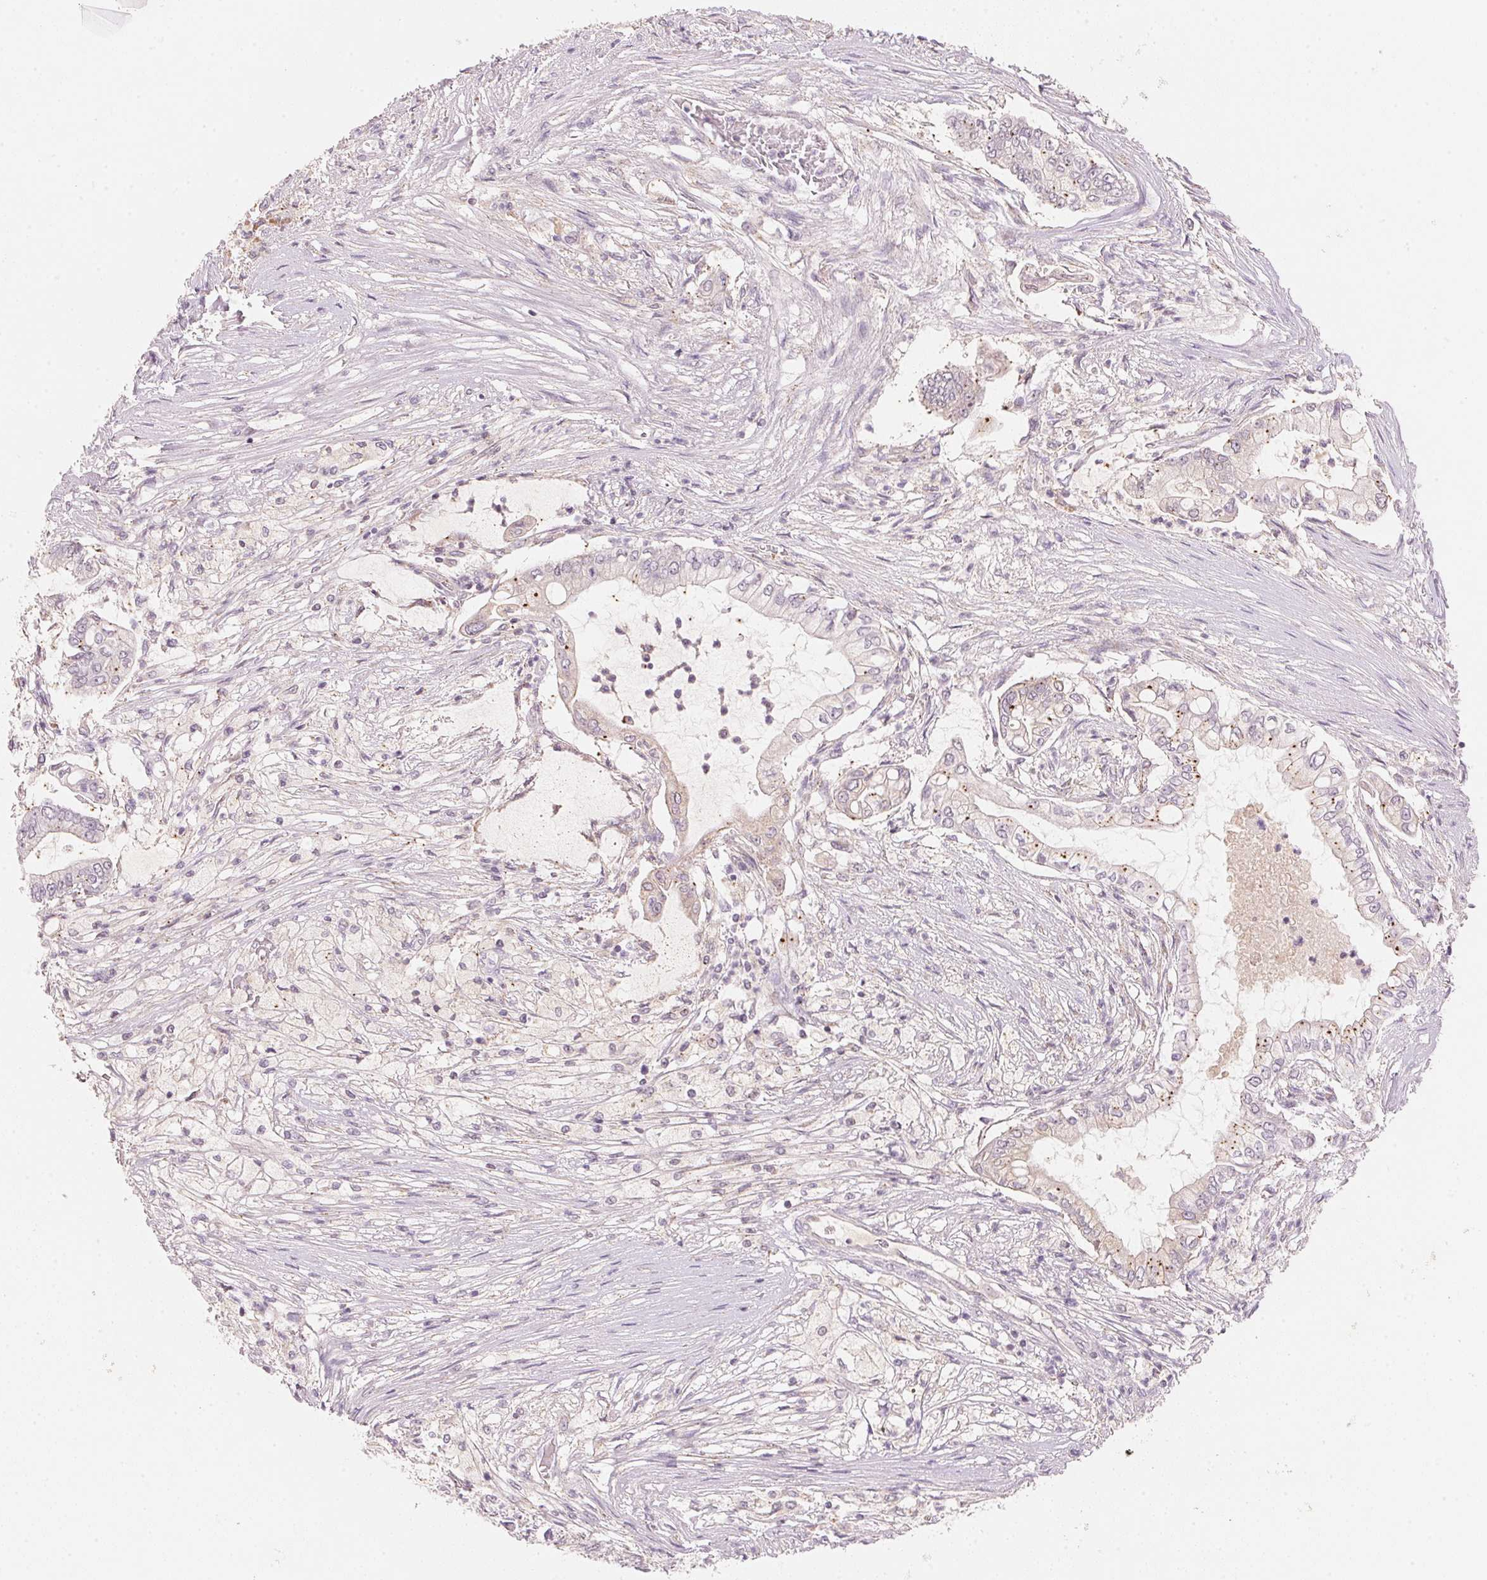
{"staining": {"intensity": "negative", "quantity": "none", "location": "none"}, "tissue": "pancreatic cancer", "cell_type": "Tumor cells", "image_type": "cancer", "snomed": [{"axis": "morphology", "description": "Adenocarcinoma, NOS"}, {"axis": "topography", "description": "Pancreas"}], "caption": "Immunohistochemistry (IHC) histopathology image of human pancreatic adenocarcinoma stained for a protein (brown), which exhibits no positivity in tumor cells.", "gene": "HOXB13", "patient": {"sex": "female", "age": 69}}